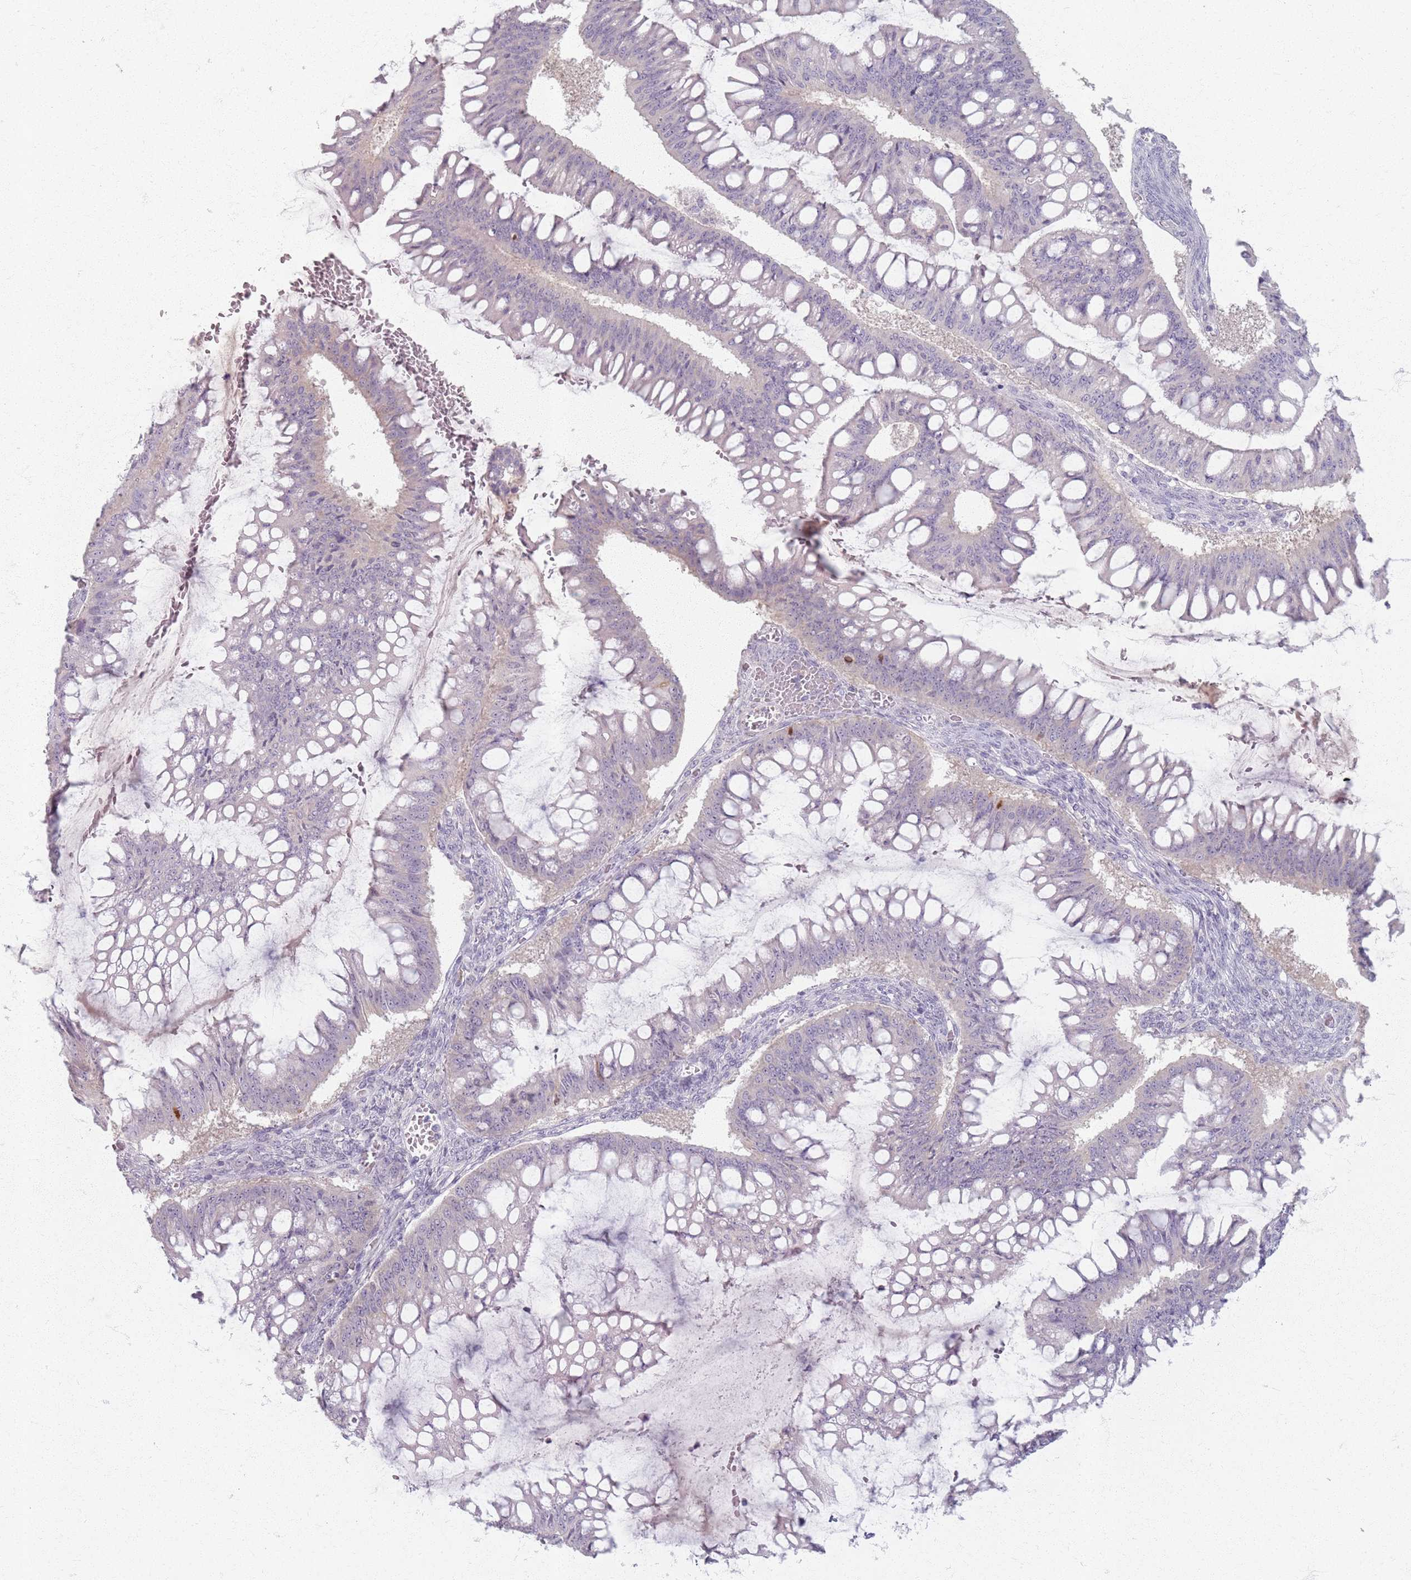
{"staining": {"intensity": "negative", "quantity": "none", "location": "none"}, "tissue": "ovarian cancer", "cell_type": "Tumor cells", "image_type": "cancer", "snomed": [{"axis": "morphology", "description": "Cystadenocarcinoma, mucinous, NOS"}, {"axis": "topography", "description": "Ovary"}], "caption": "There is no significant positivity in tumor cells of mucinous cystadenocarcinoma (ovarian). Nuclei are stained in blue.", "gene": "CRIPT", "patient": {"sex": "female", "age": 73}}